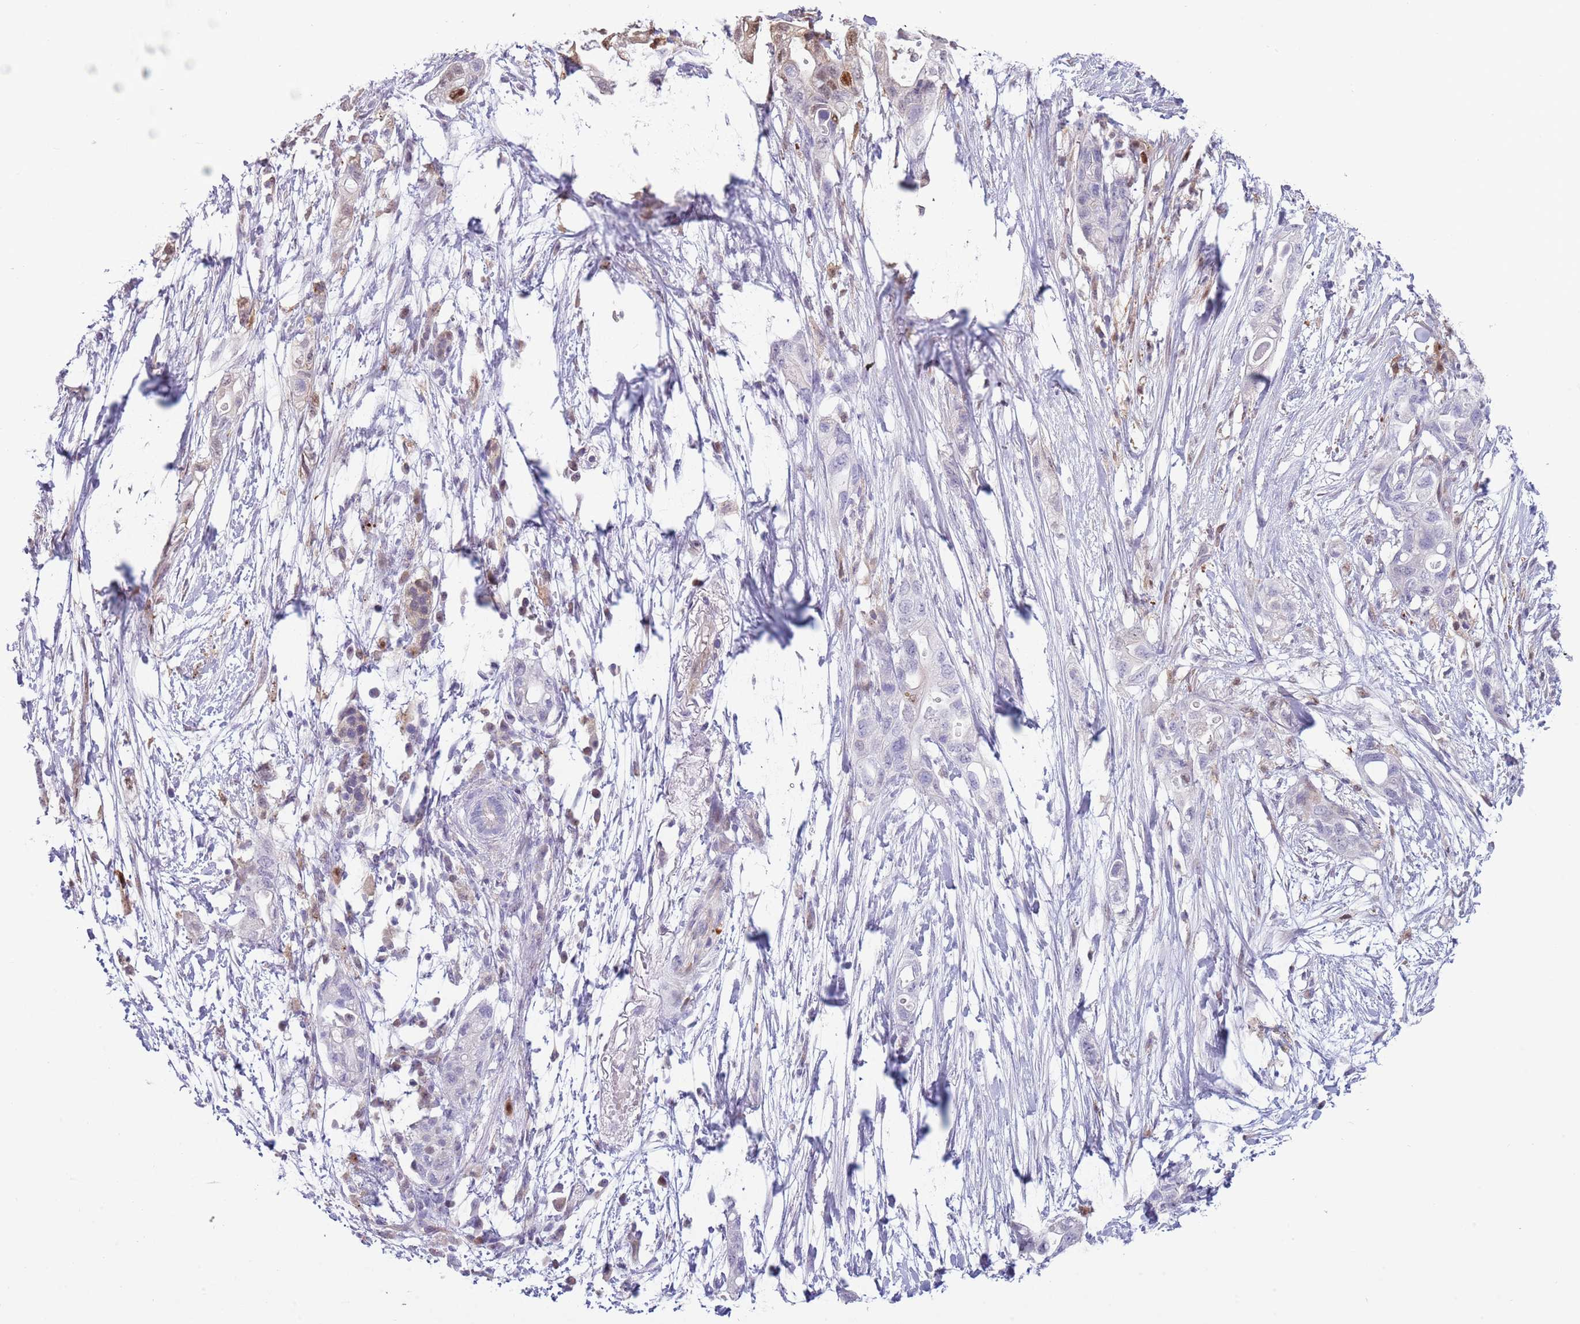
{"staining": {"intensity": "moderate", "quantity": "<25%", "location": "nuclear"}, "tissue": "pancreatic cancer", "cell_type": "Tumor cells", "image_type": "cancer", "snomed": [{"axis": "morphology", "description": "Adenocarcinoma, NOS"}, {"axis": "topography", "description": "Pancreas"}], "caption": "Pancreatic adenocarcinoma stained for a protein (brown) shows moderate nuclear positive expression in about <25% of tumor cells.", "gene": "NBPF6", "patient": {"sex": "female", "age": 72}}